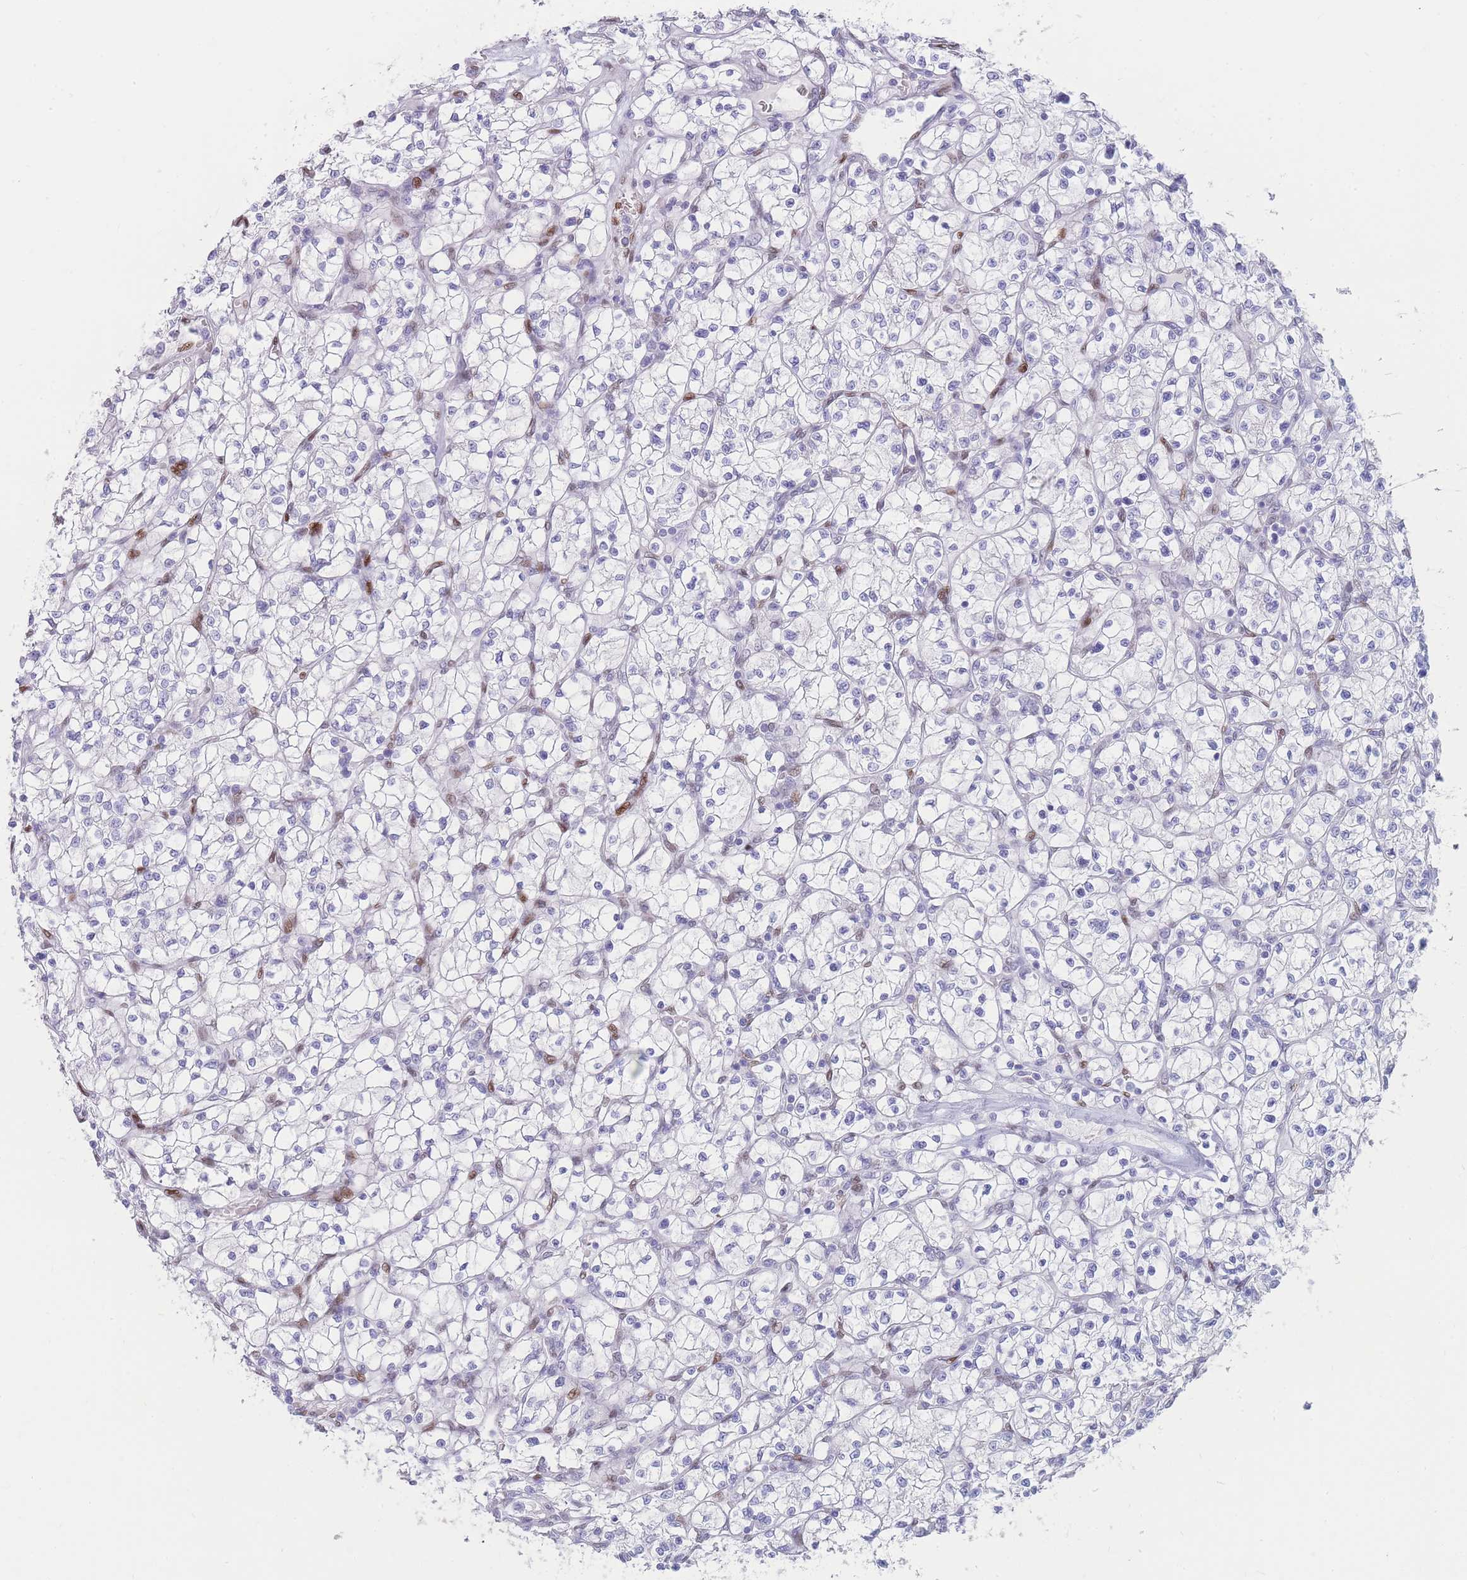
{"staining": {"intensity": "negative", "quantity": "none", "location": "none"}, "tissue": "renal cancer", "cell_type": "Tumor cells", "image_type": "cancer", "snomed": [{"axis": "morphology", "description": "Adenocarcinoma, NOS"}, {"axis": "topography", "description": "Kidney"}], "caption": "This is an immunohistochemistry histopathology image of adenocarcinoma (renal). There is no staining in tumor cells.", "gene": "PSMB5", "patient": {"sex": "female", "age": 64}}